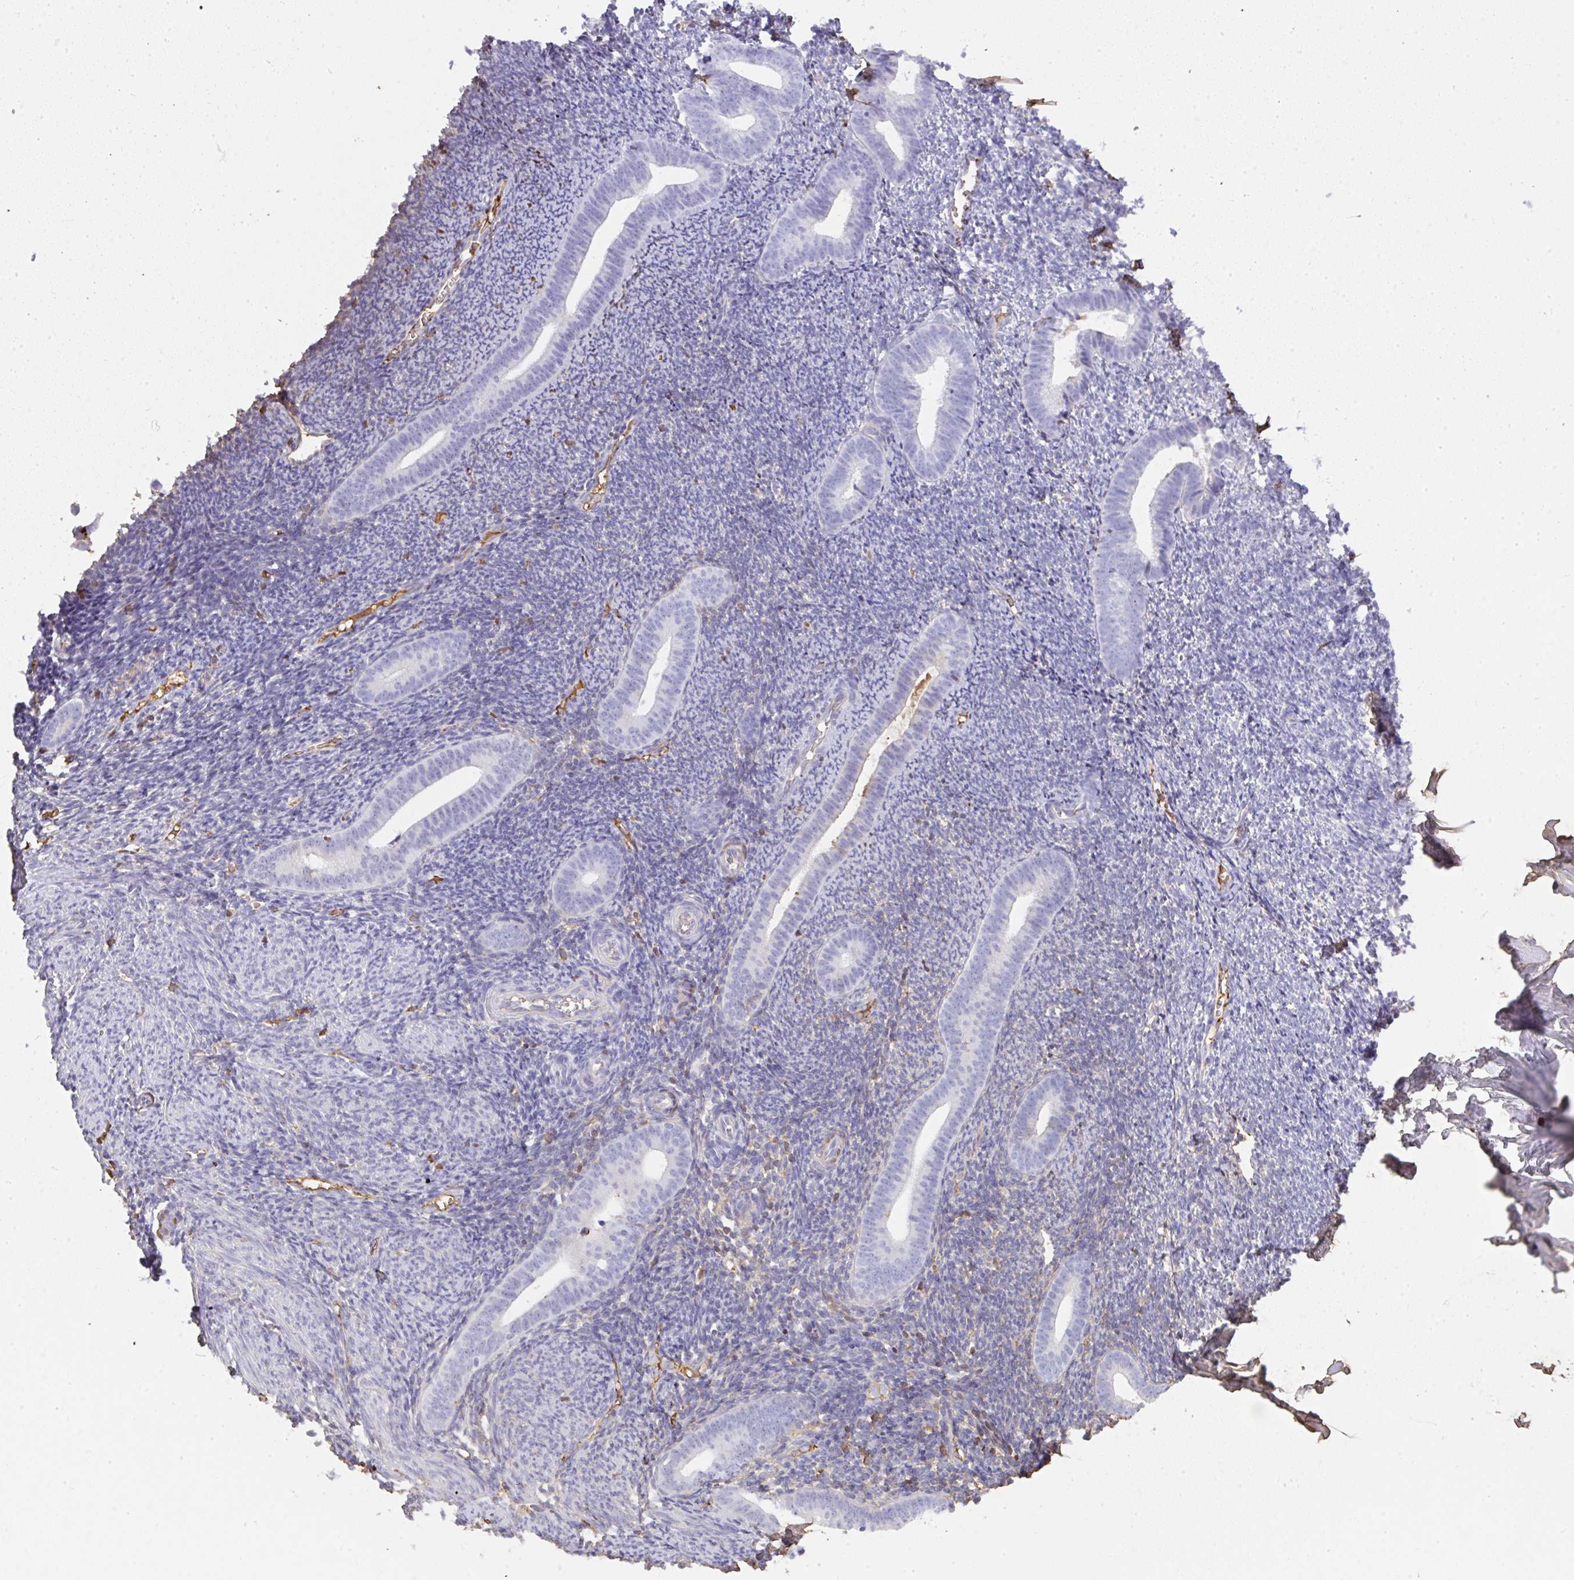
{"staining": {"intensity": "weak", "quantity": "<25%", "location": "cytoplasmic/membranous"}, "tissue": "endometrium", "cell_type": "Cells in endometrial stroma", "image_type": "normal", "snomed": [{"axis": "morphology", "description": "Normal tissue, NOS"}, {"axis": "topography", "description": "Endometrium"}], "caption": "DAB immunohistochemical staining of benign human endometrium exhibits no significant expression in cells in endometrial stroma. (DAB (3,3'-diaminobenzidine) IHC visualized using brightfield microscopy, high magnification).", "gene": "SMYD5", "patient": {"sex": "female", "age": 39}}